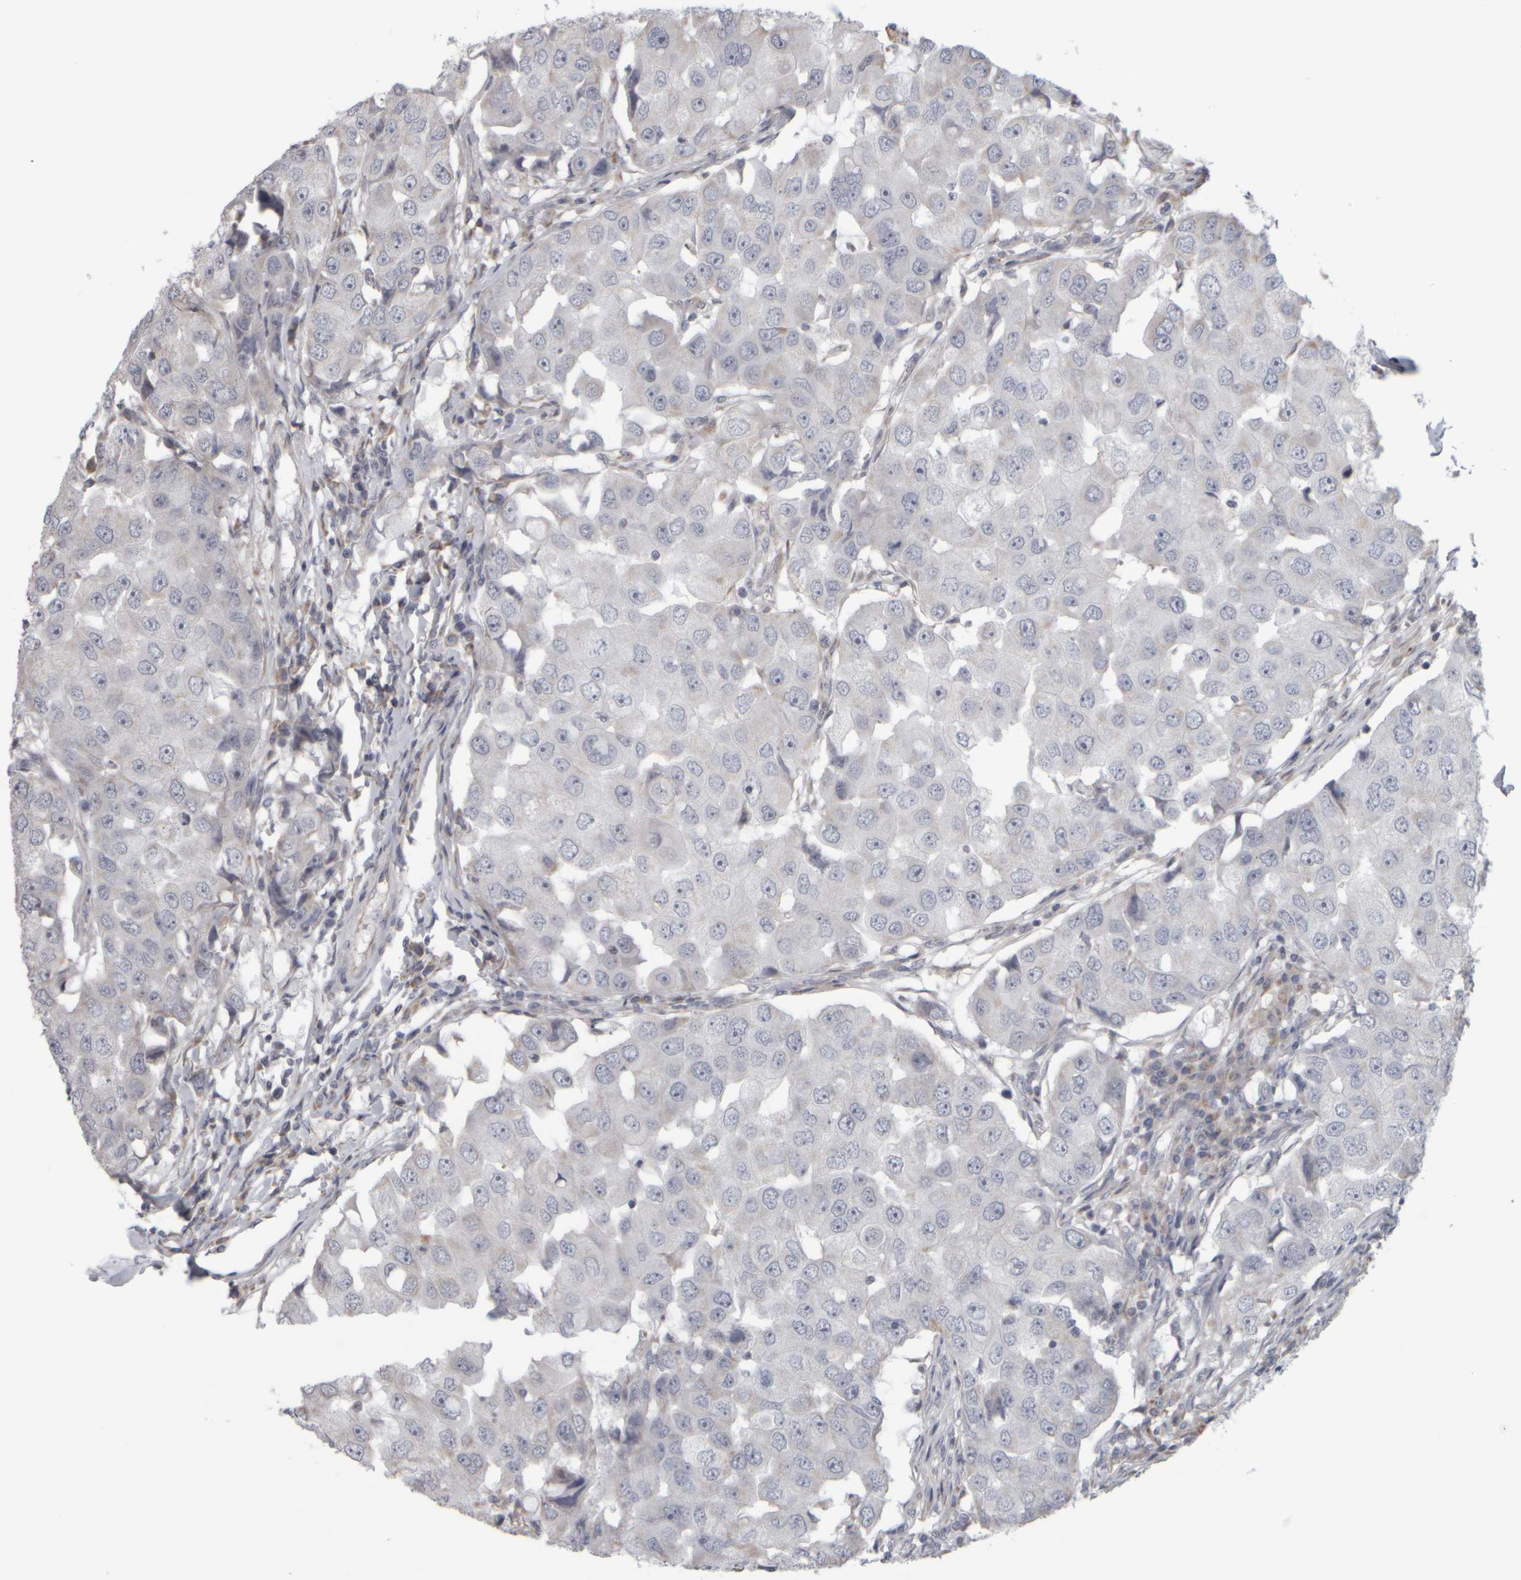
{"staining": {"intensity": "negative", "quantity": "none", "location": "none"}, "tissue": "breast cancer", "cell_type": "Tumor cells", "image_type": "cancer", "snomed": [{"axis": "morphology", "description": "Duct carcinoma"}, {"axis": "topography", "description": "Breast"}], "caption": "Breast cancer (invasive ductal carcinoma) was stained to show a protein in brown. There is no significant expression in tumor cells. (DAB (3,3'-diaminobenzidine) IHC, high magnification).", "gene": "SCO1", "patient": {"sex": "female", "age": 27}}